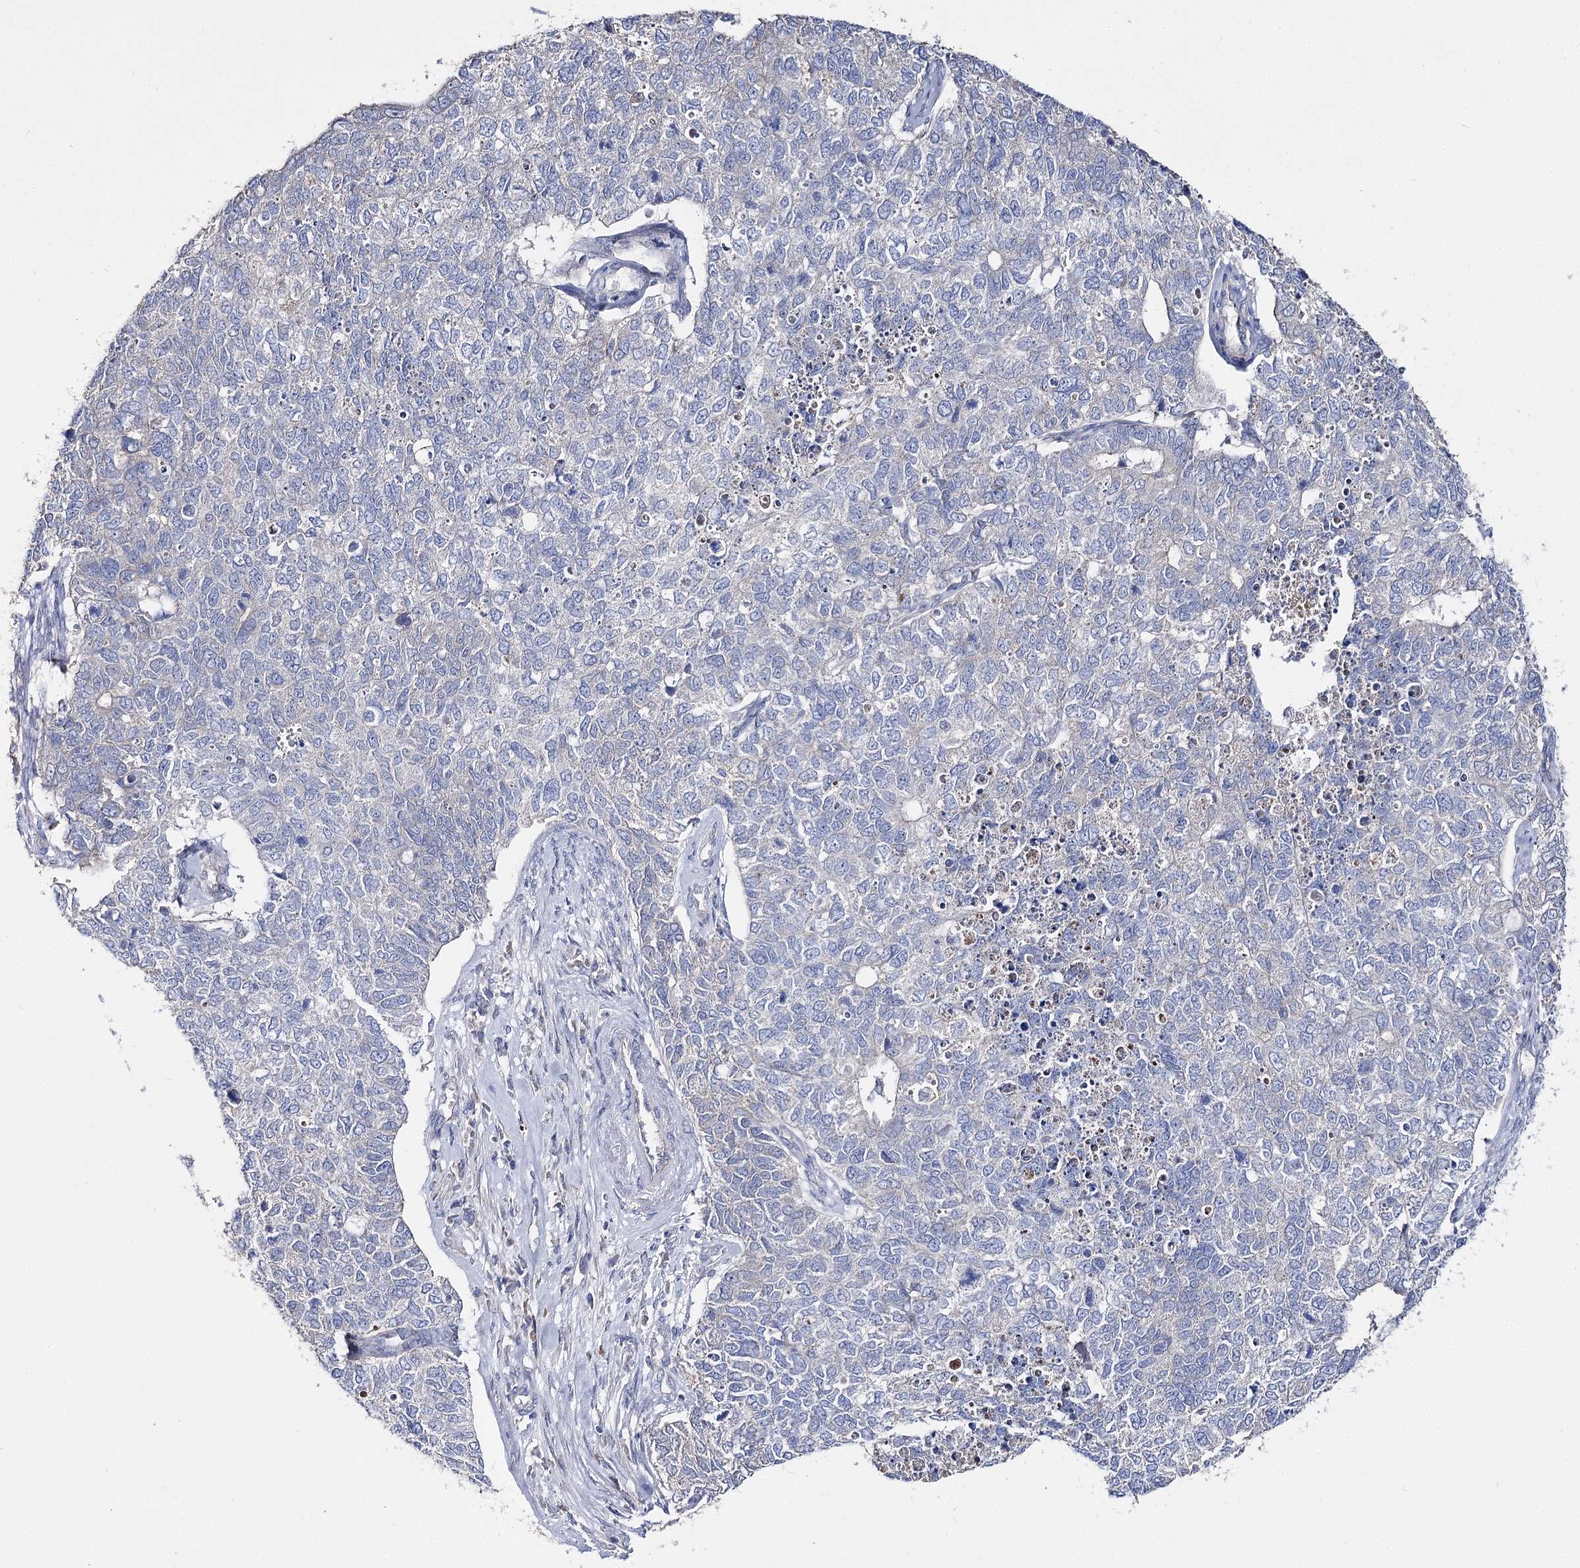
{"staining": {"intensity": "negative", "quantity": "none", "location": "none"}, "tissue": "cervical cancer", "cell_type": "Tumor cells", "image_type": "cancer", "snomed": [{"axis": "morphology", "description": "Squamous cell carcinoma, NOS"}, {"axis": "topography", "description": "Cervix"}], "caption": "Immunohistochemistry (IHC) photomicrograph of neoplastic tissue: squamous cell carcinoma (cervical) stained with DAB demonstrates no significant protein positivity in tumor cells.", "gene": "NRAP", "patient": {"sex": "female", "age": 63}}